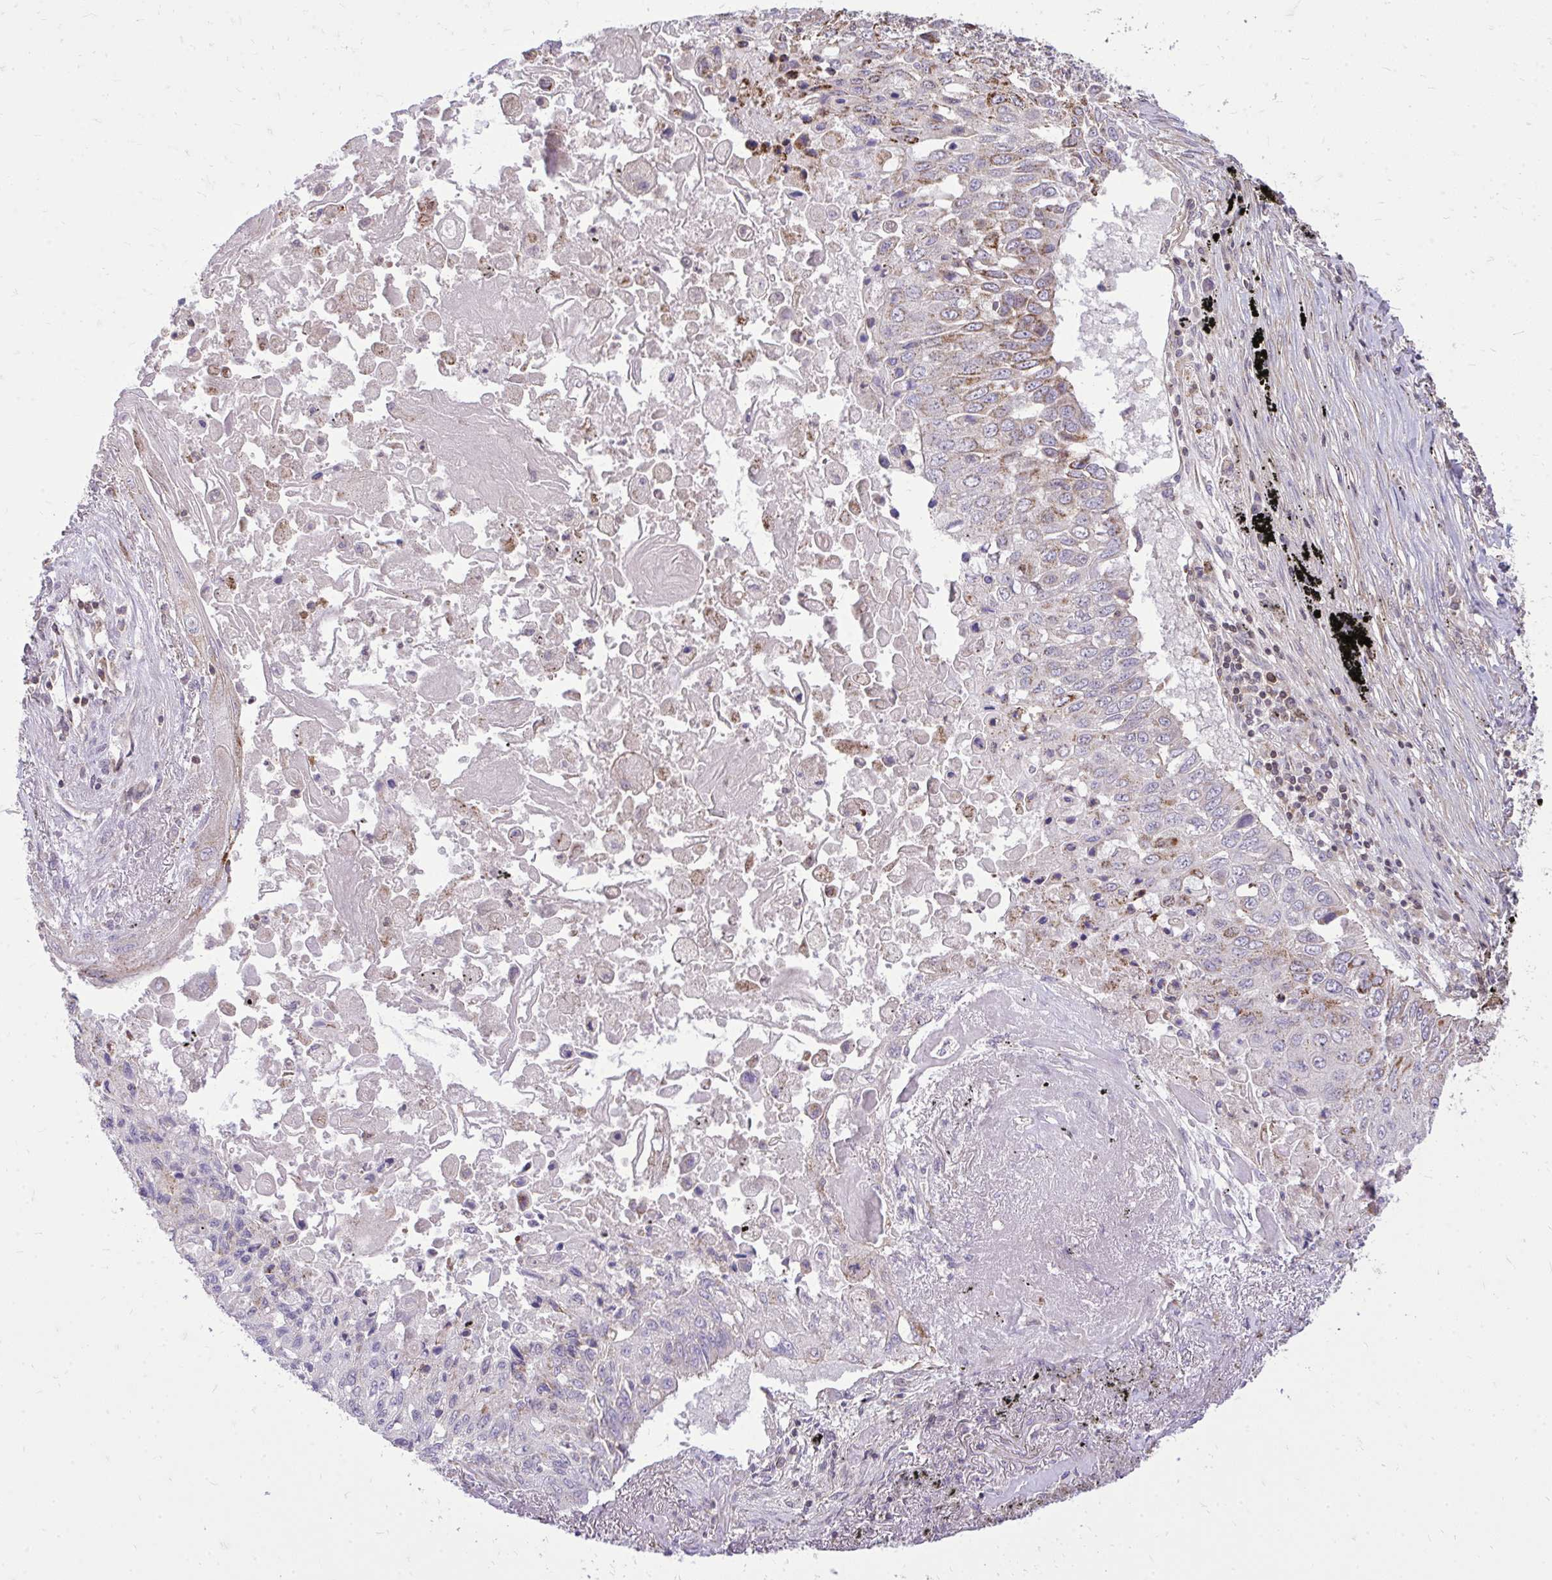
{"staining": {"intensity": "moderate", "quantity": "<25%", "location": "cytoplasmic/membranous"}, "tissue": "lung cancer", "cell_type": "Tumor cells", "image_type": "cancer", "snomed": [{"axis": "morphology", "description": "Squamous cell carcinoma, NOS"}, {"axis": "topography", "description": "Lung"}], "caption": "This micrograph displays IHC staining of lung cancer, with low moderate cytoplasmic/membranous staining in approximately <25% of tumor cells.", "gene": "SLC7A5", "patient": {"sex": "male", "age": 75}}